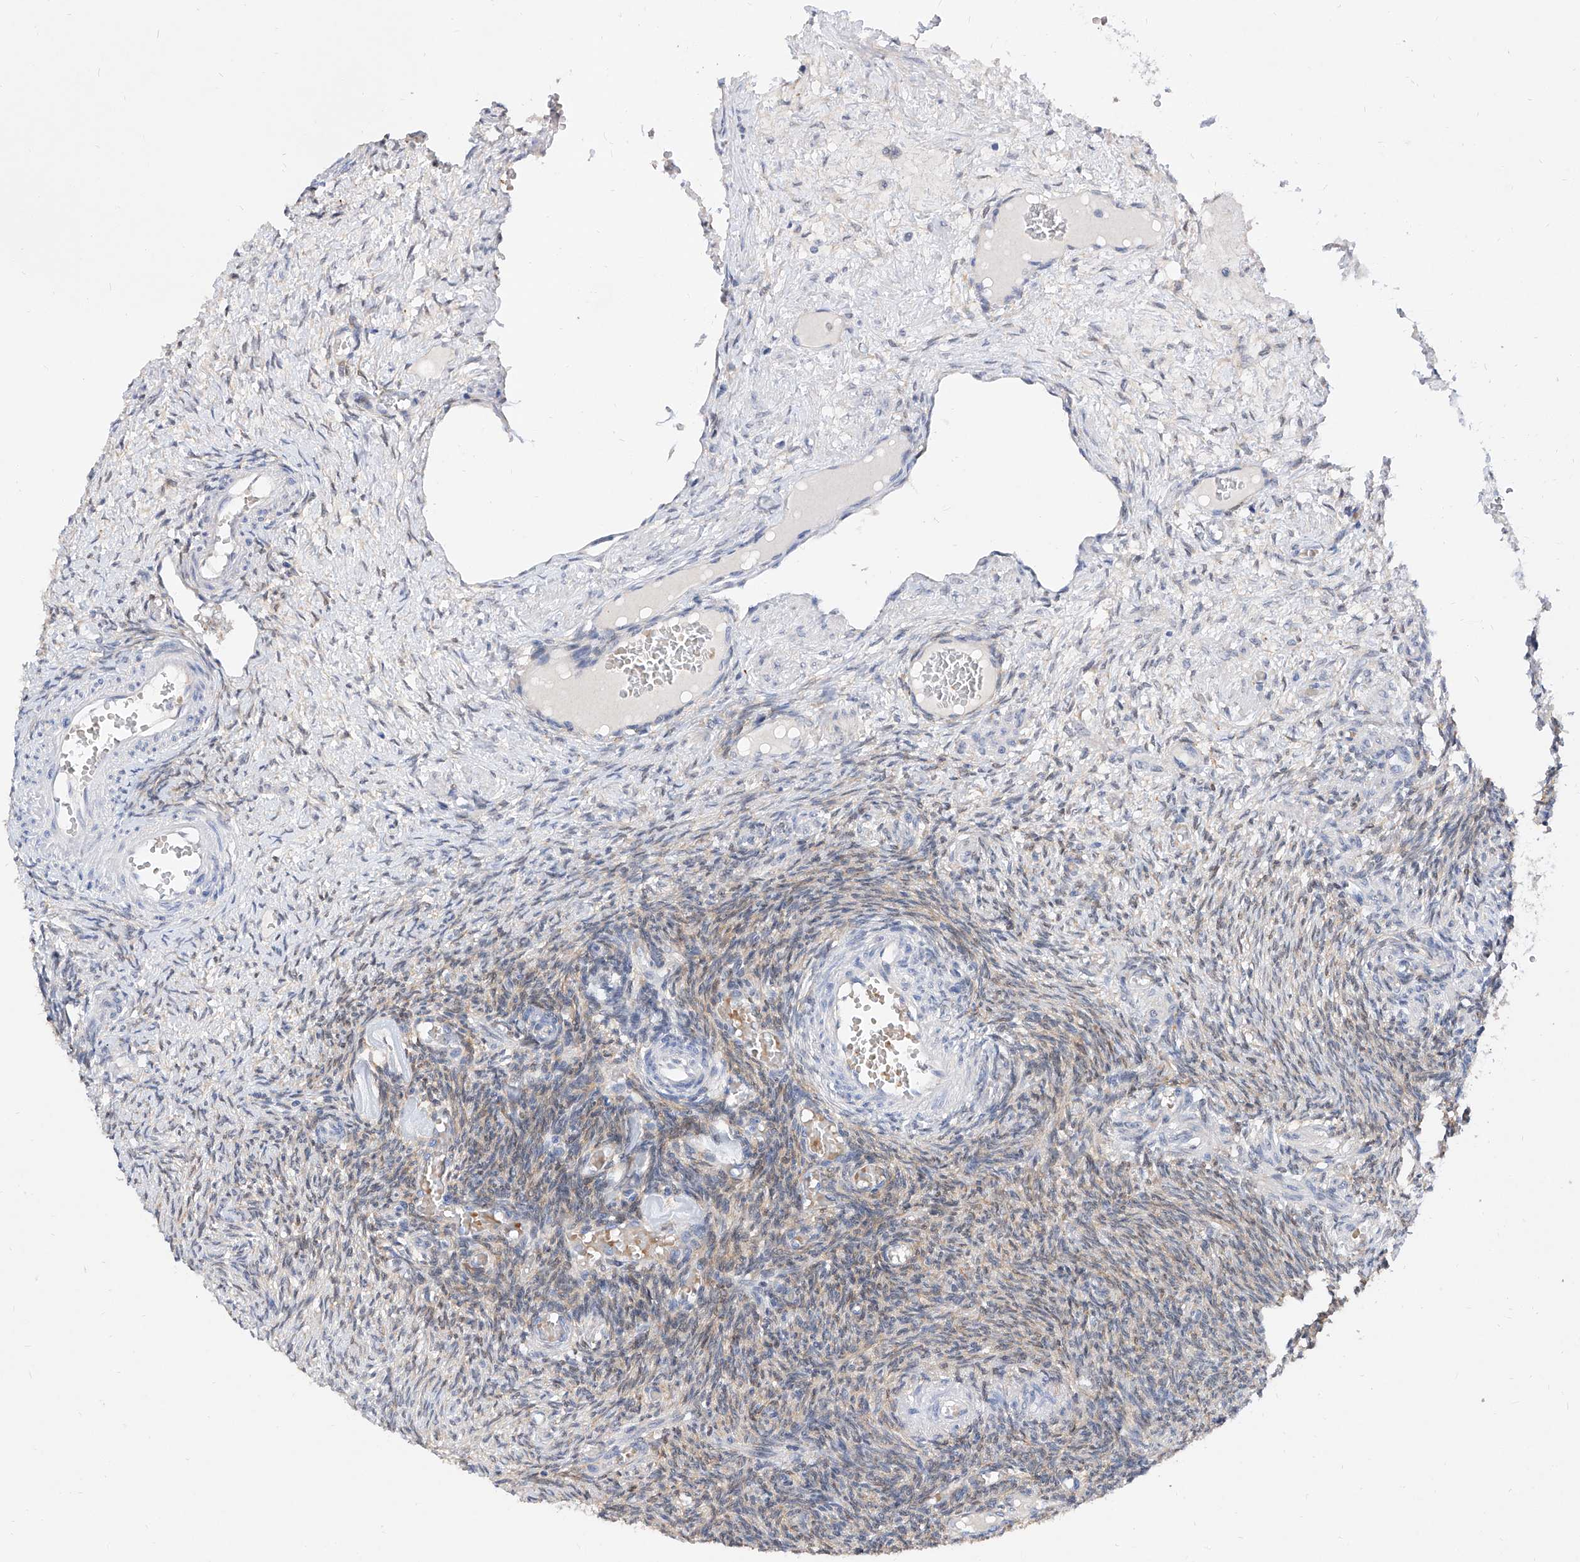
{"staining": {"intensity": "weak", "quantity": "25%-75%", "location": "cytoplasmic/membranous"}, "tissue": "ovary", "cell_type": "Ovarian stroma cells", "image_type": "normal", "snomed": [{"axis": "morphology", "description": "Normal tissue, NOS"}, {"axis": "topography", "description": "Ovary"}], "caption": "Human ovary stained for a protein (brown) shows weak cytoplasmic/membranous positive positivity in about 25%-75% of ovarian stroma cells.", "gene": "BPTF", "patient": {"sex": "female", "age": 27}}